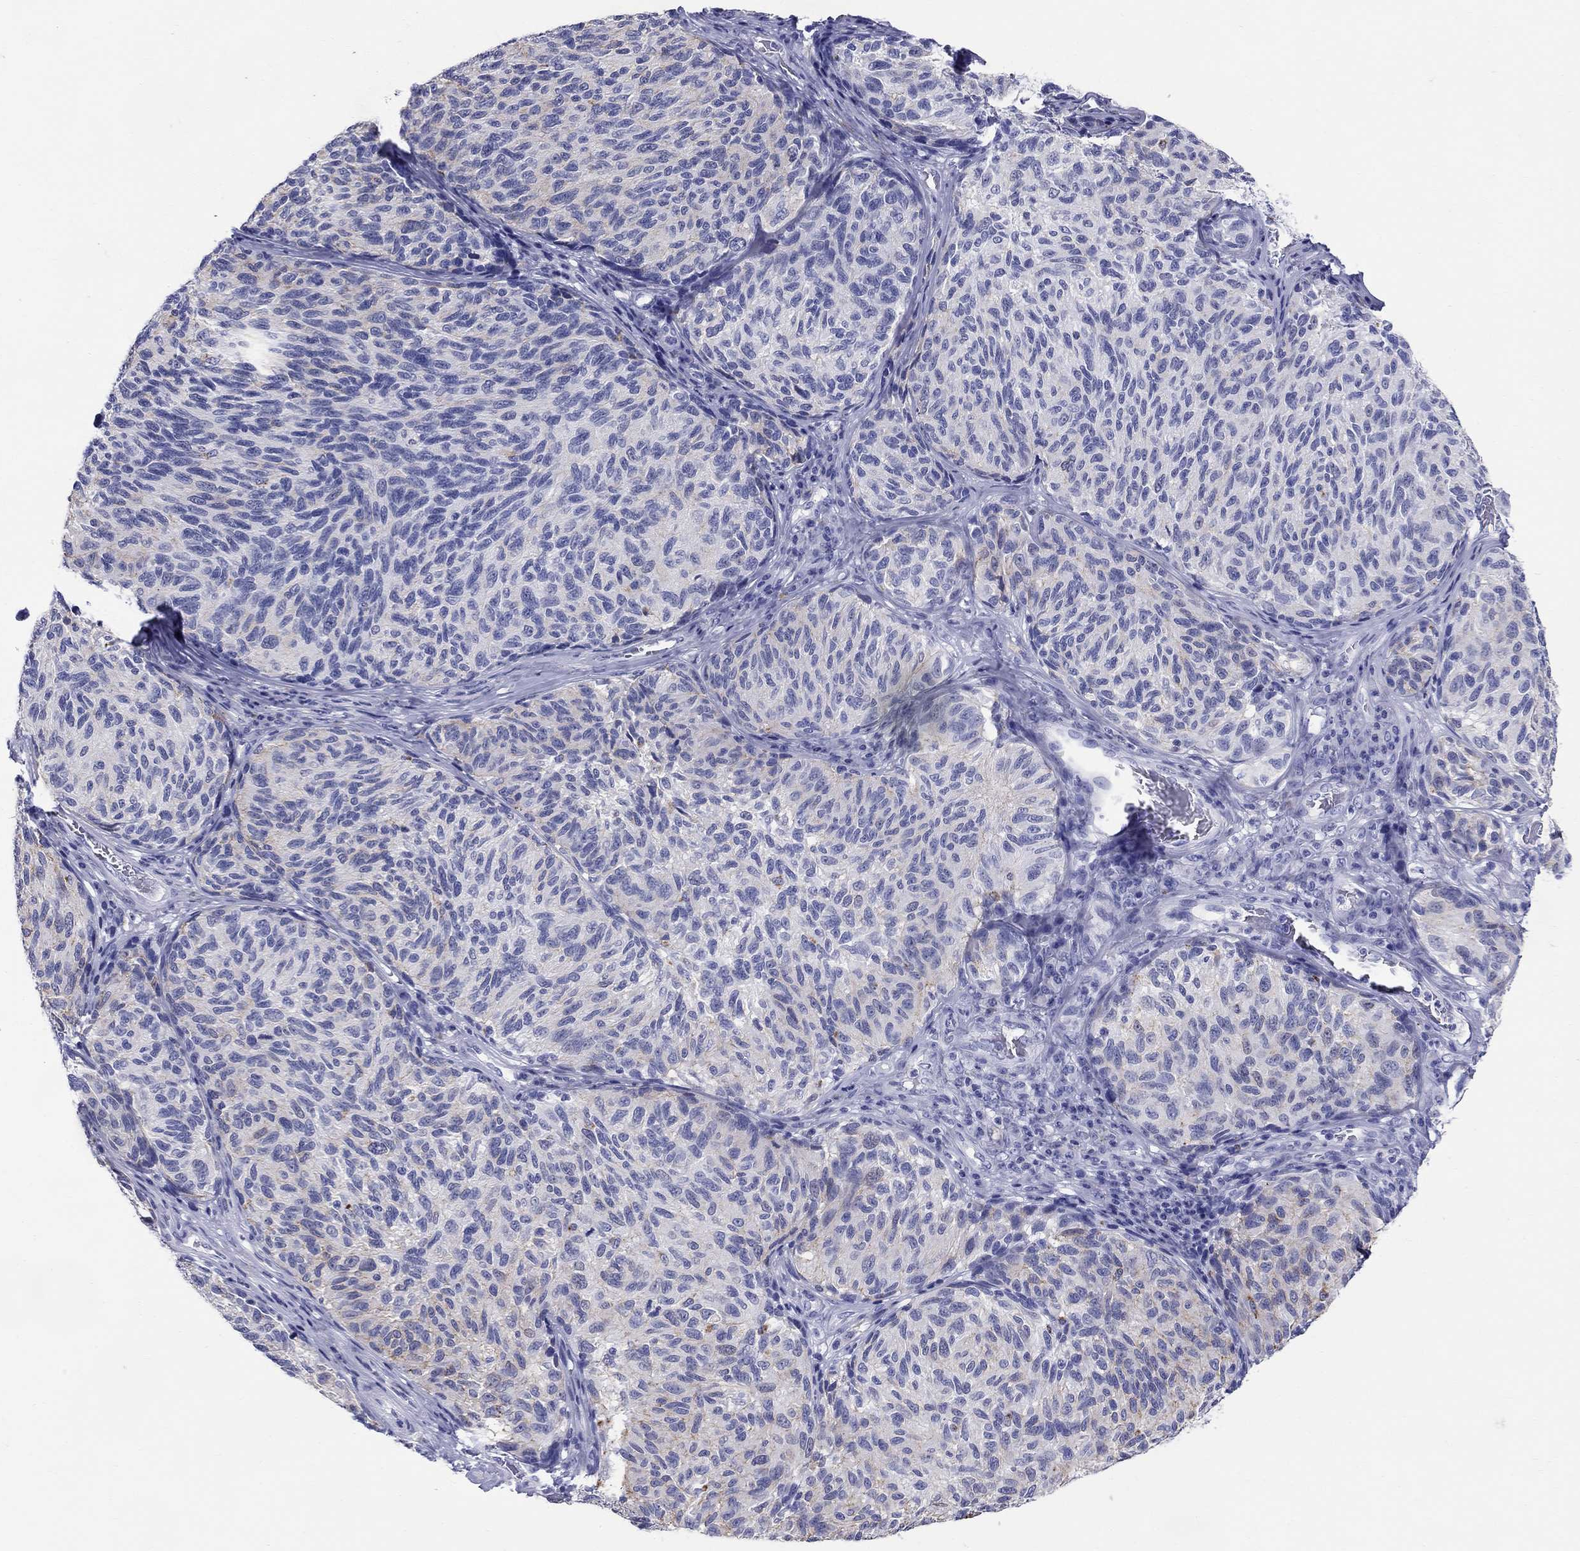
{"staining": {"intensity": "negative", "quantity": "none", "location": "none"}, "tissue": "melanoma", "cell_type": "Tumor cells", "image_type": "cancer", "snomed": [{"axis": "morphology", "description": "Malignant melanoma, NOS"}, {"axis": "topography", "description": "Skin"}], "caption": "Immunohistochemical staining of human malignant melanoma demonstrates no significant staining in tumor cells.", "gene": "LAMP5", "patient": {"sex": "female", "age": 73}}